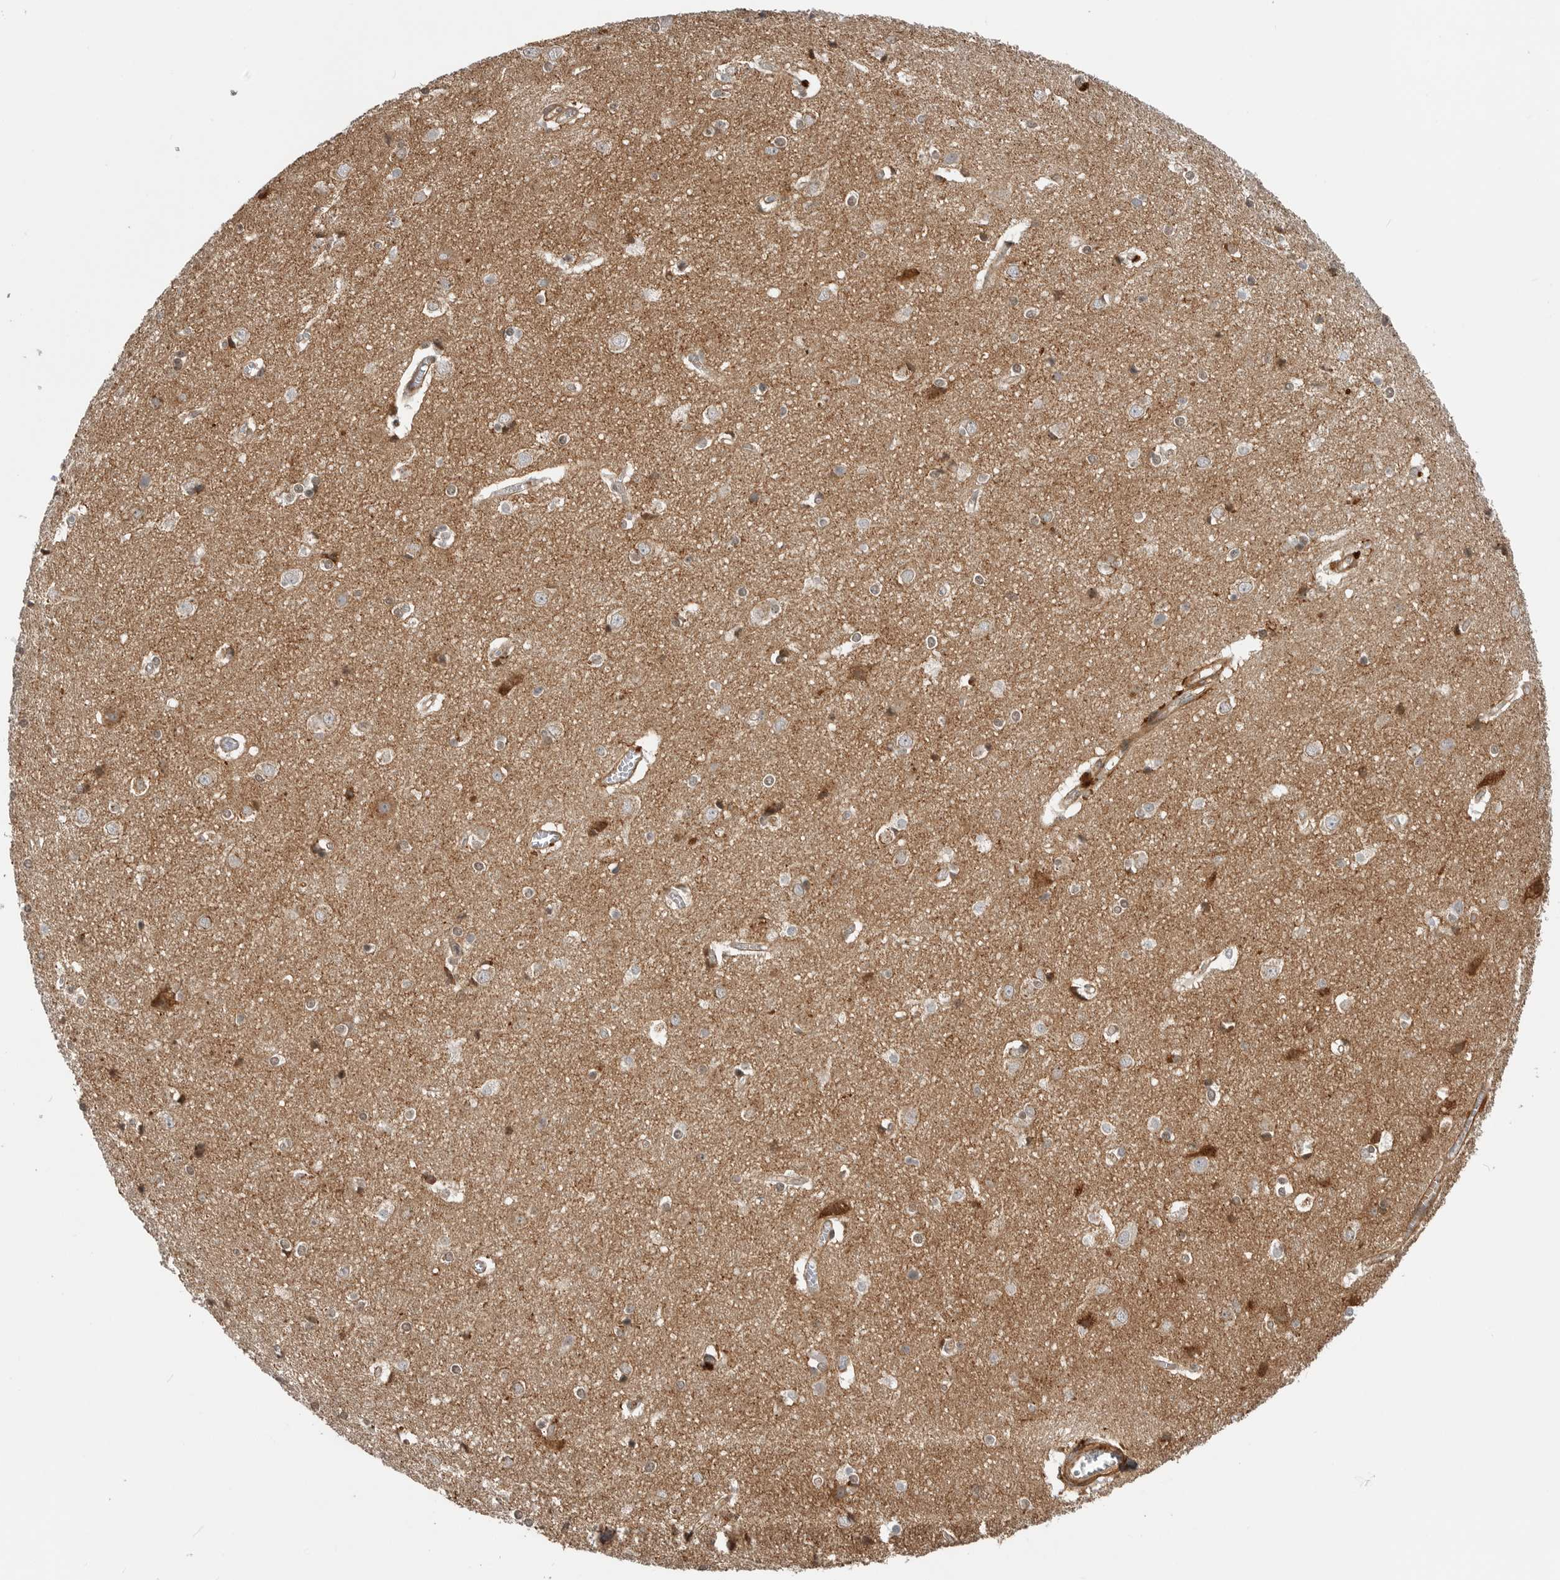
{"staining": {"intensity": "moderate", "quantity": ">75%", "location": "cytoplasmic/membranous"}, "tissue": "cerebral cortex", "cell_type": "Endothelial cells", "image_type": "normal", "snomed": [{"axis": "morphology", "description": "Normal tissue, NOS"}, {"axis": "topography", "description": "Cerebral cortex"}], "caption": "DAB (3,3'-diaminobenzidine) immunohistochemical staining of unremarkable human cerebral cortex demonstrates moderate cytoplasmic/membranous protein expression in about >75% of endothelial cells. (Stains: DAB in brown, nuclei in blue, Microscopy: brightfield microscopy at high magnification).", "gene": "TRIM56", "patient": {"sex": "male", "age": 54}}